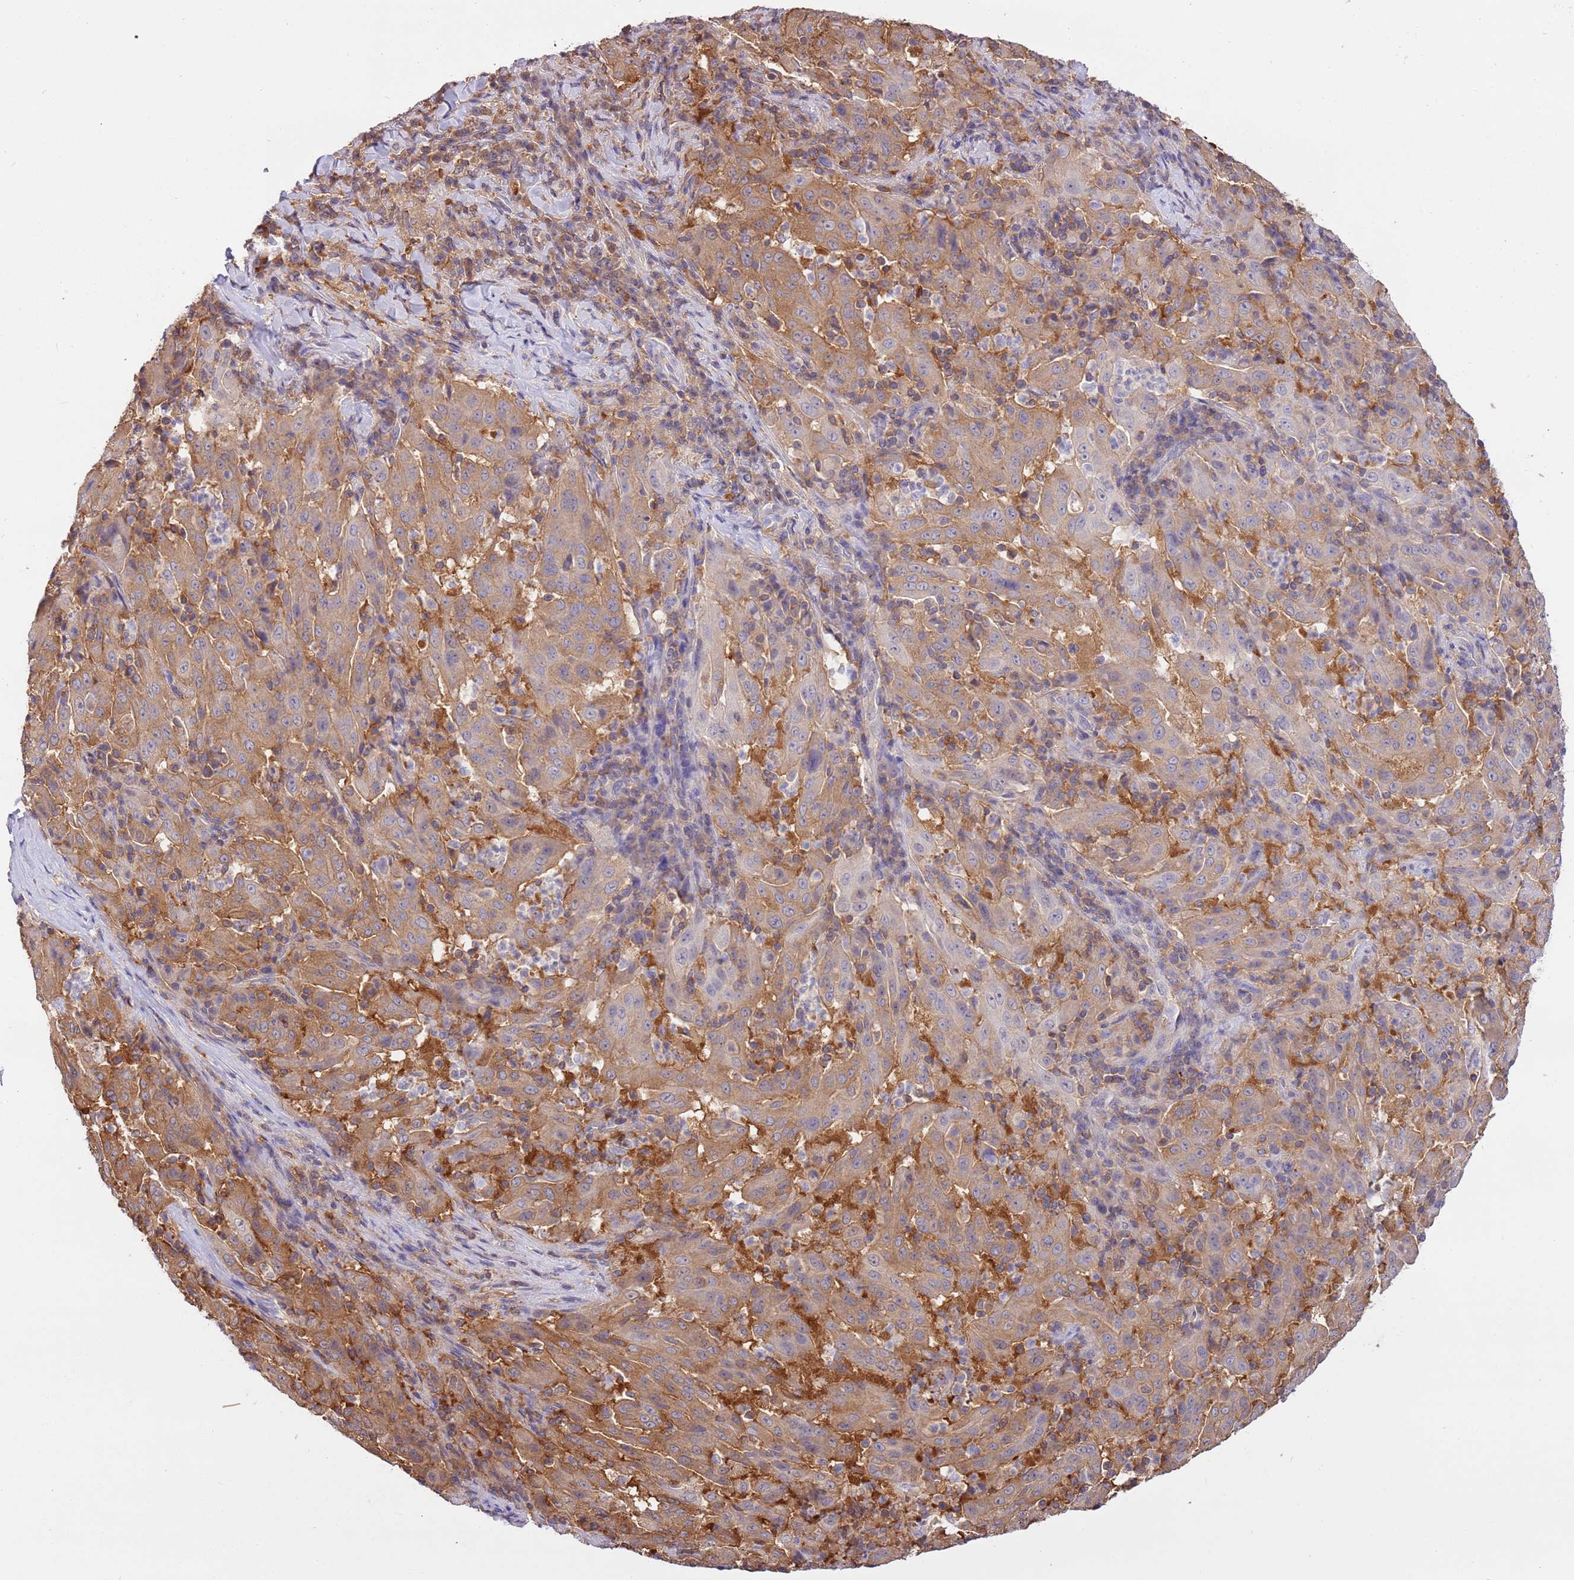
{"staining": {"intensity": "moderate", "quantity": ">75%", "location": "cytoplasmic/membranous"}, "tissue": "pancreatic cancer", "cell_type": "Tumor cells", "image_type": "cancer", "snomed": [{"axis": "morphology", "description": "Adenocarcinoma, NOS"}, {"axis": "topography", "description": "Pancreas"}], "caption": "High-magnification brightfield microscopy of pancreatic cancer stained with DAB (brown) and counterstained with hematoxylin (blue). tumor cells exhibit moderate cytoplasmic/membranous staining is appreciated in about>75% of cells.", "gene": "STIP1", "patient": {"sex": "male", "age": 63}}